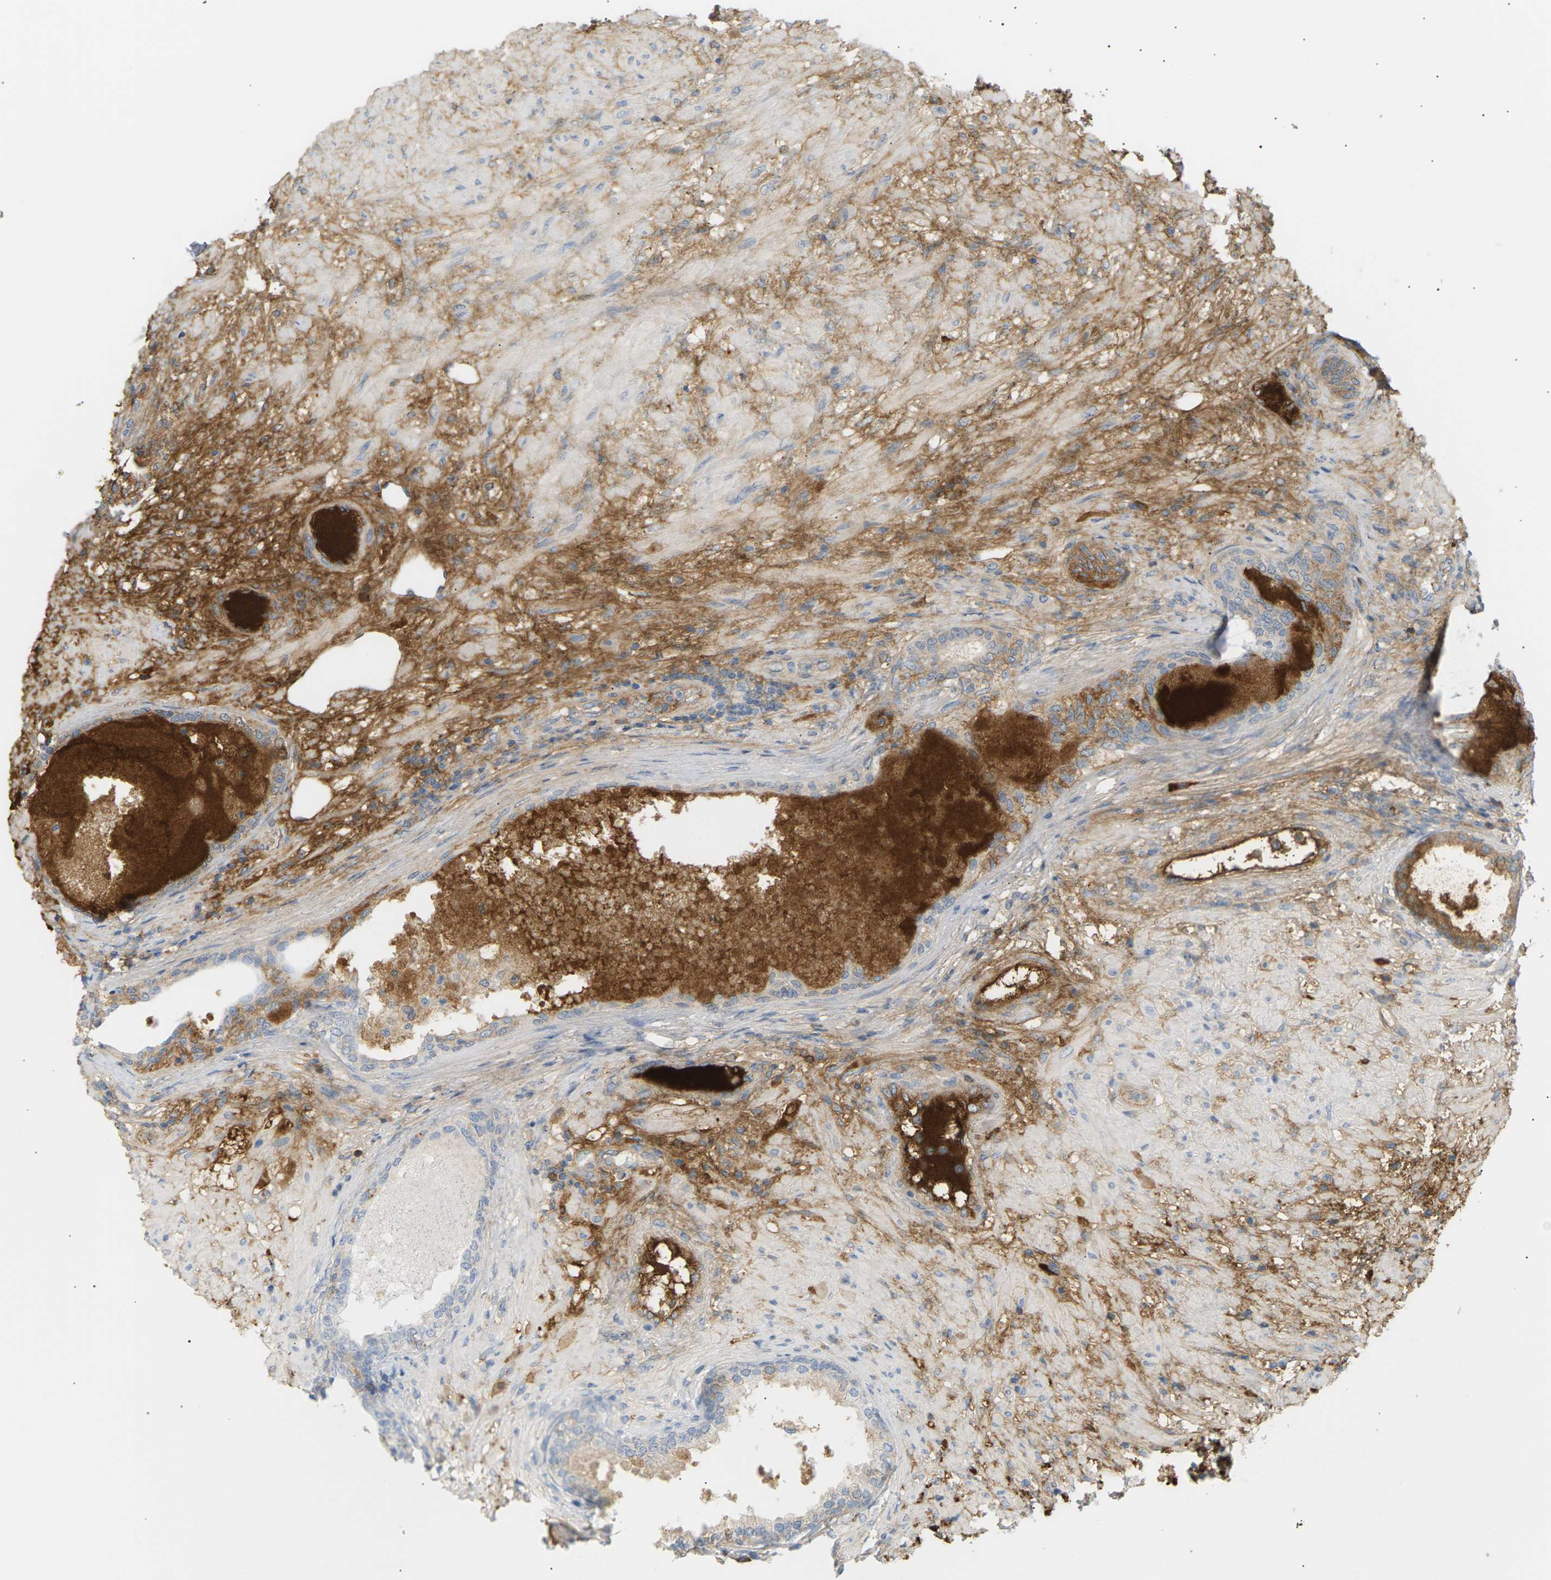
{"staining": {"intensity": "weak", "quantity": "<25%", "location": "cytoplasmic/membranous"}, "tissue": "prostate", "cell_type": "Glandular cells", "image_type": "normal", "snomed": [{"axis": "morphology", "description": "Normal tissue, NOS"}, {"axis": "topography", "description": "Prostate"}], "caption": "Histopathology image shows no protein expression in glandular cells of benign prostate. Nuclei are stained in blue.", "gene": "IGLC3", "patient": {"sex": "male", "age": 76}}